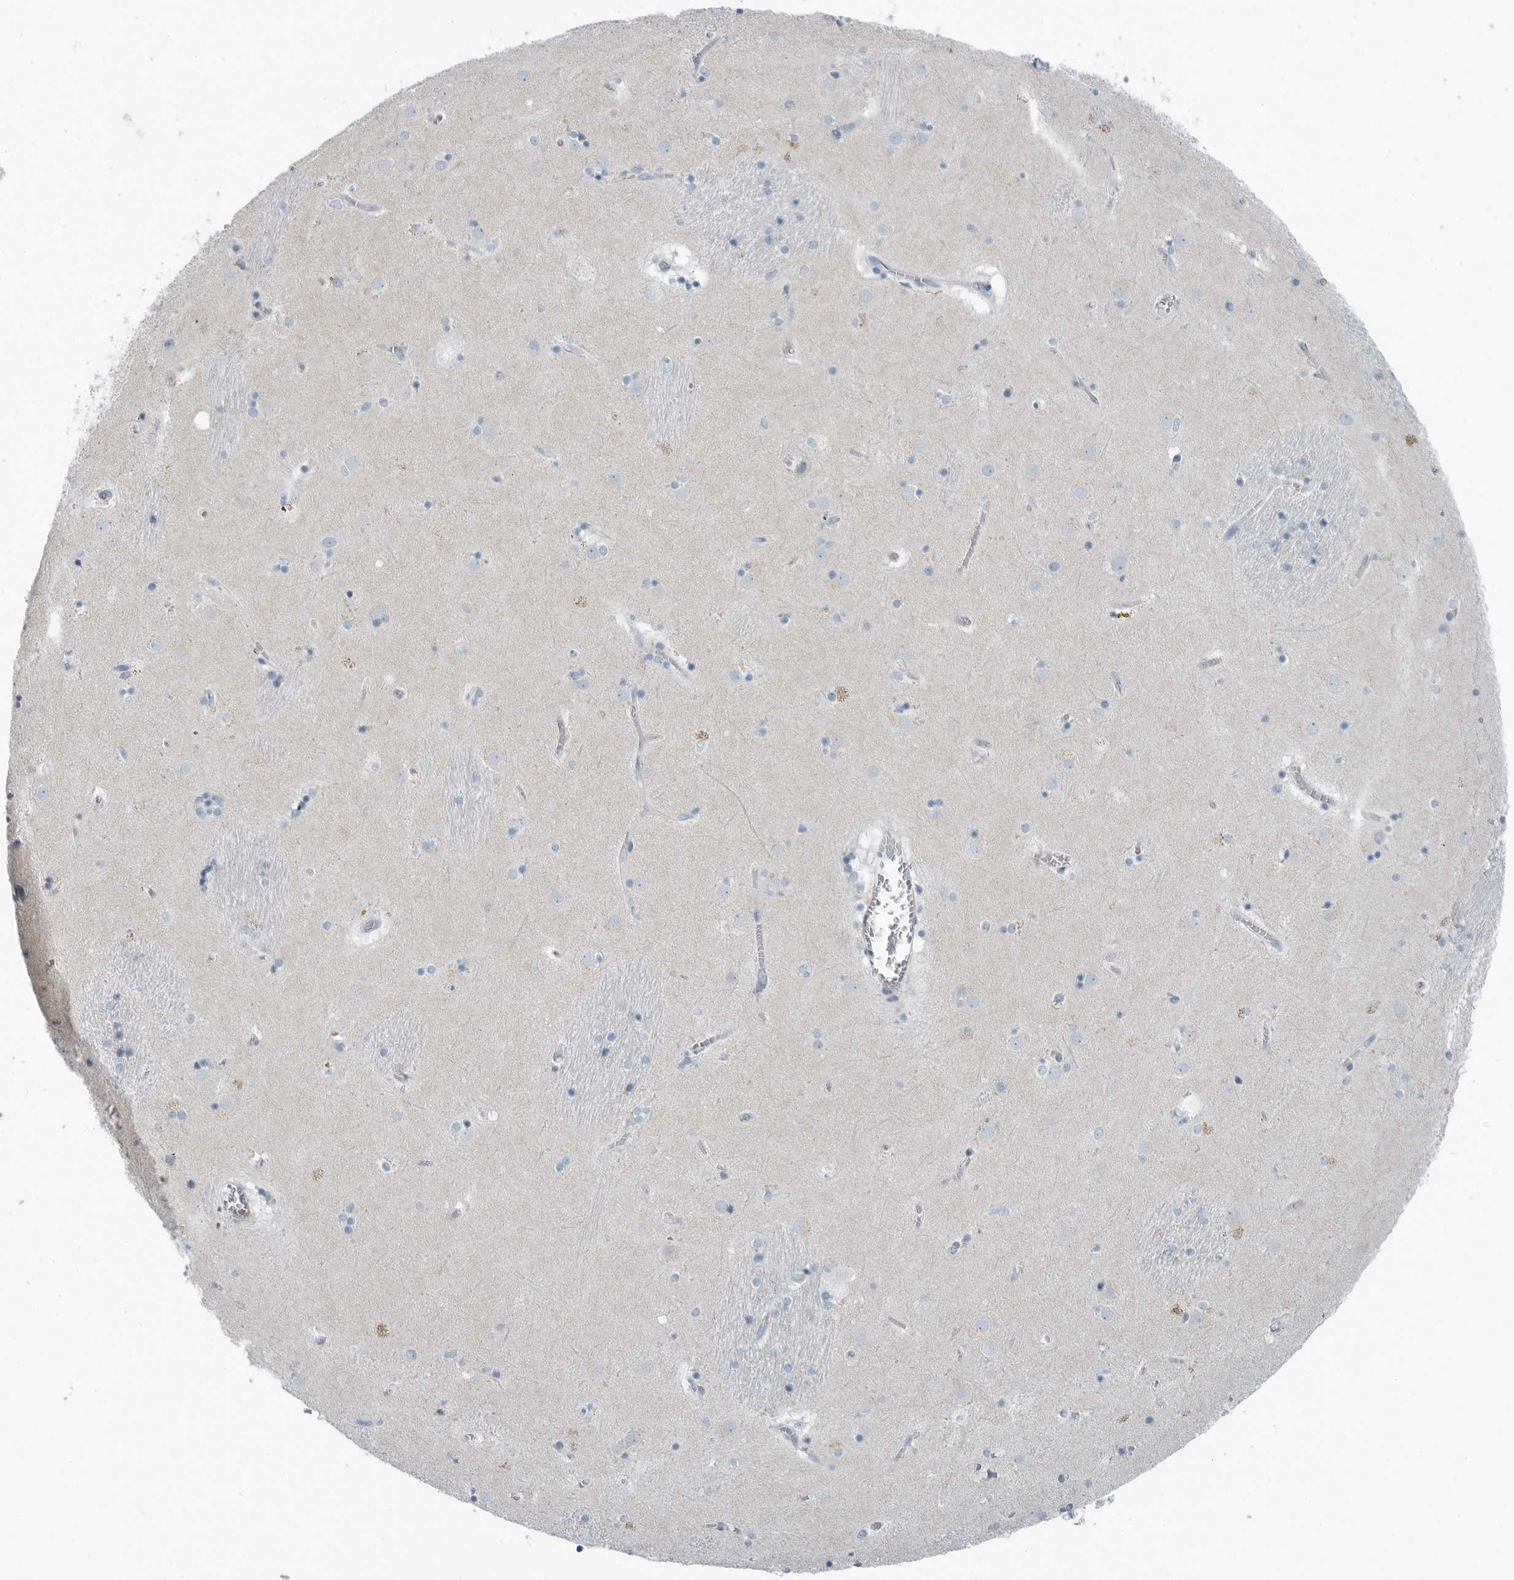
{"staining": {"intensity": "negative", "quantity": "none", "location": "none"}, "tissue": "caudate", "cell_type": "Glial cells", "image_type": "normal", "snomed": [{"axis": "morphology", "description": "Normal tissue, NOS"}, {"axis": "topography", "description": "Lateral ventricle wall"}], "caption": "The histopathology image reveals no significant staining in glial cells of caudate. (Brightfield microscopy of DAB (3,3'-diaminobenzidine) immunohistochemistry at high magnification).", "gene": "ZPBP2", "patient": {"sex": "male", "age": 70}}